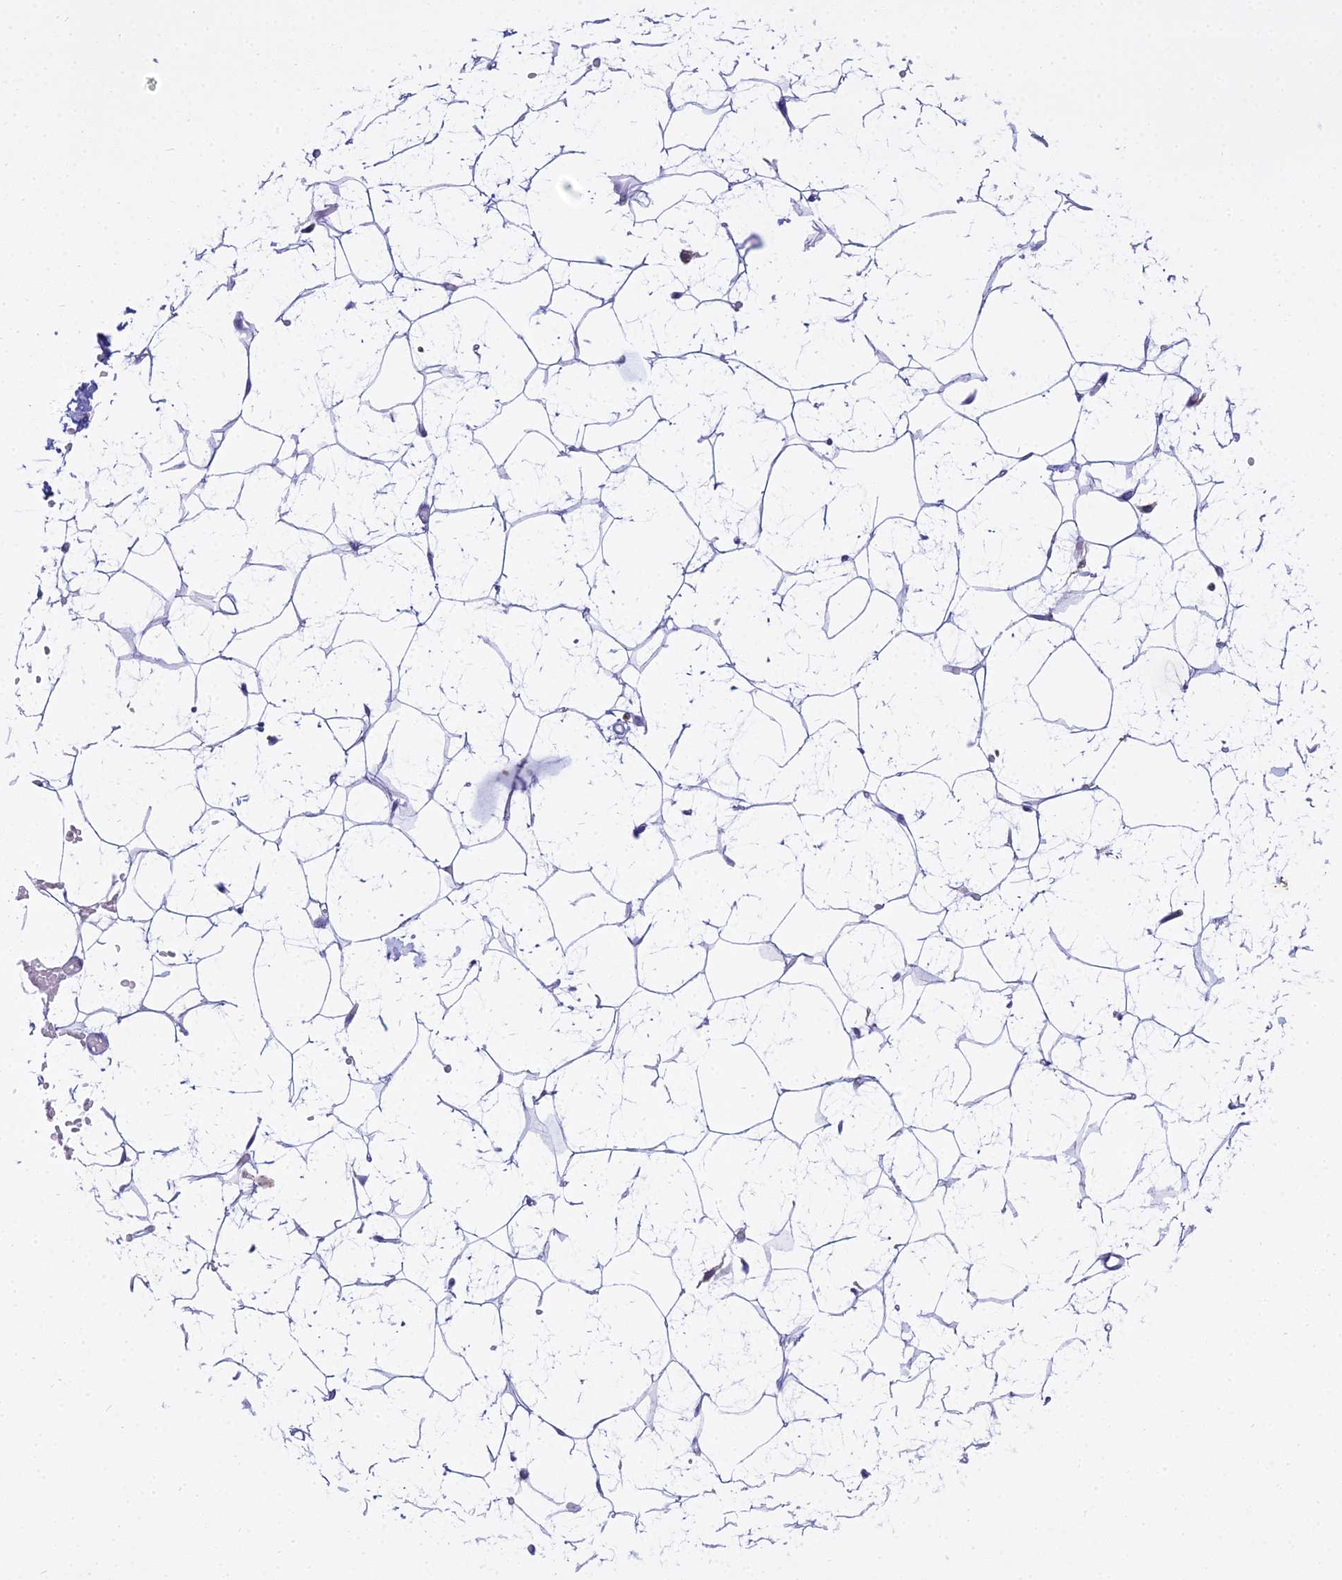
{"staining": {"intensity": "negative", "quantity": "none", "location": "none"}, "tissue": "adipose tissue", "cell_type": "Adipocytes", "image_type": "normal", "snomed": [{"axis": "morphology", "description": "Normal tissue, NOS"}, {"axis": "topography", "description": "Breast"}], "caption": "IHC micrograph of normal human adipose tissue stained for a protein (brown), which shows no expression in adipocytes. (DAB (3,3'-diaminobenzidine) IHC with hematoxylin counter stain).", "gene": "UBE2G1", "patient": {"sex": "female", "age": 23}}